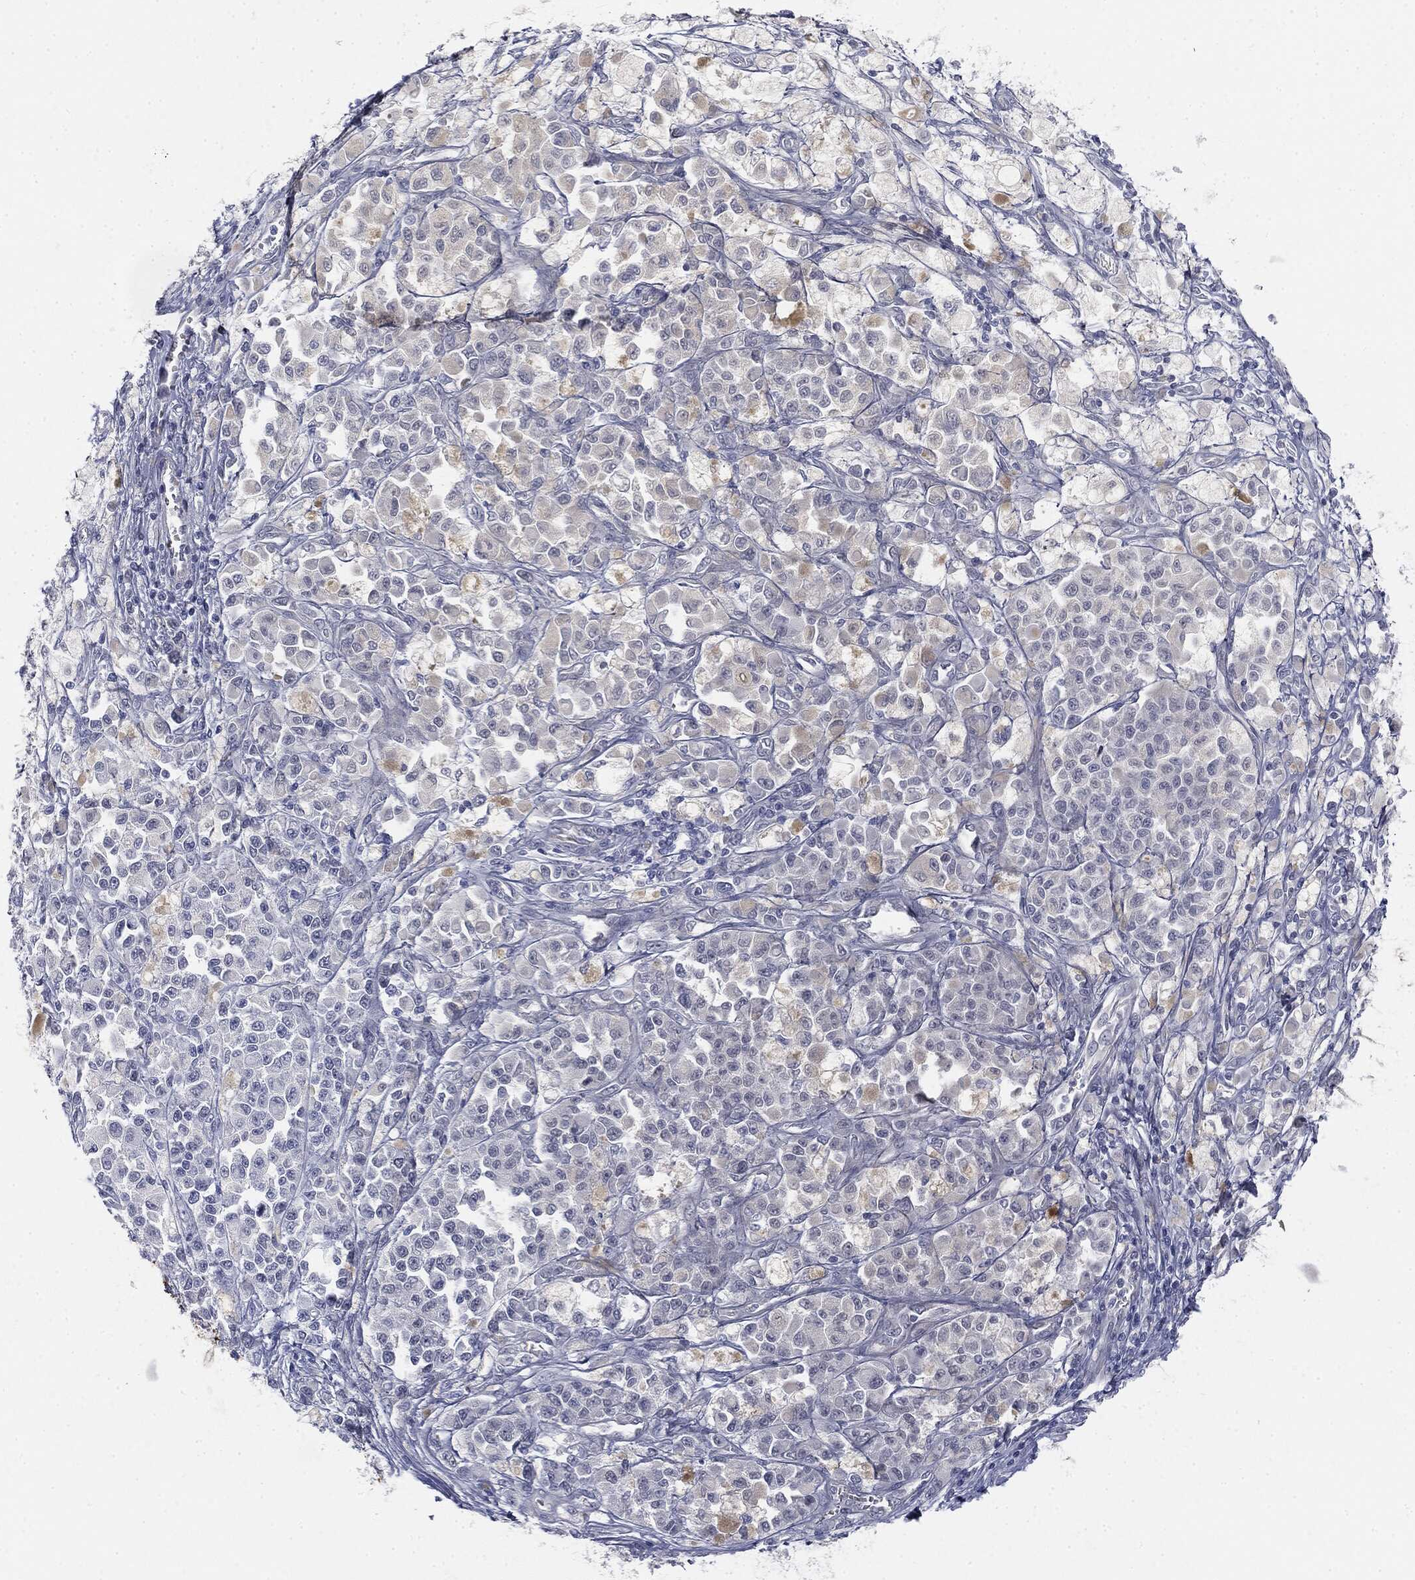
{"staining": {"intensity": "negative", "quantity": "none", "location": "none"}, "tissue": "melanoma", "cell_type": "Tumor cells", "image_type": "cancer", "snomed": [{"axis": "morphology", "description": "Malignant melanoma, NOS"}, {"axis": "topography", "description": "Skin"}], "caption": "There is no significant expression in tumor cells of melanoma. The staining is performed using DAB brown chromogen with nuclei counter-stained in using hematoxylin.", "gene": "MUC5AC", "patient": {"sex": "female", "age": 58}}